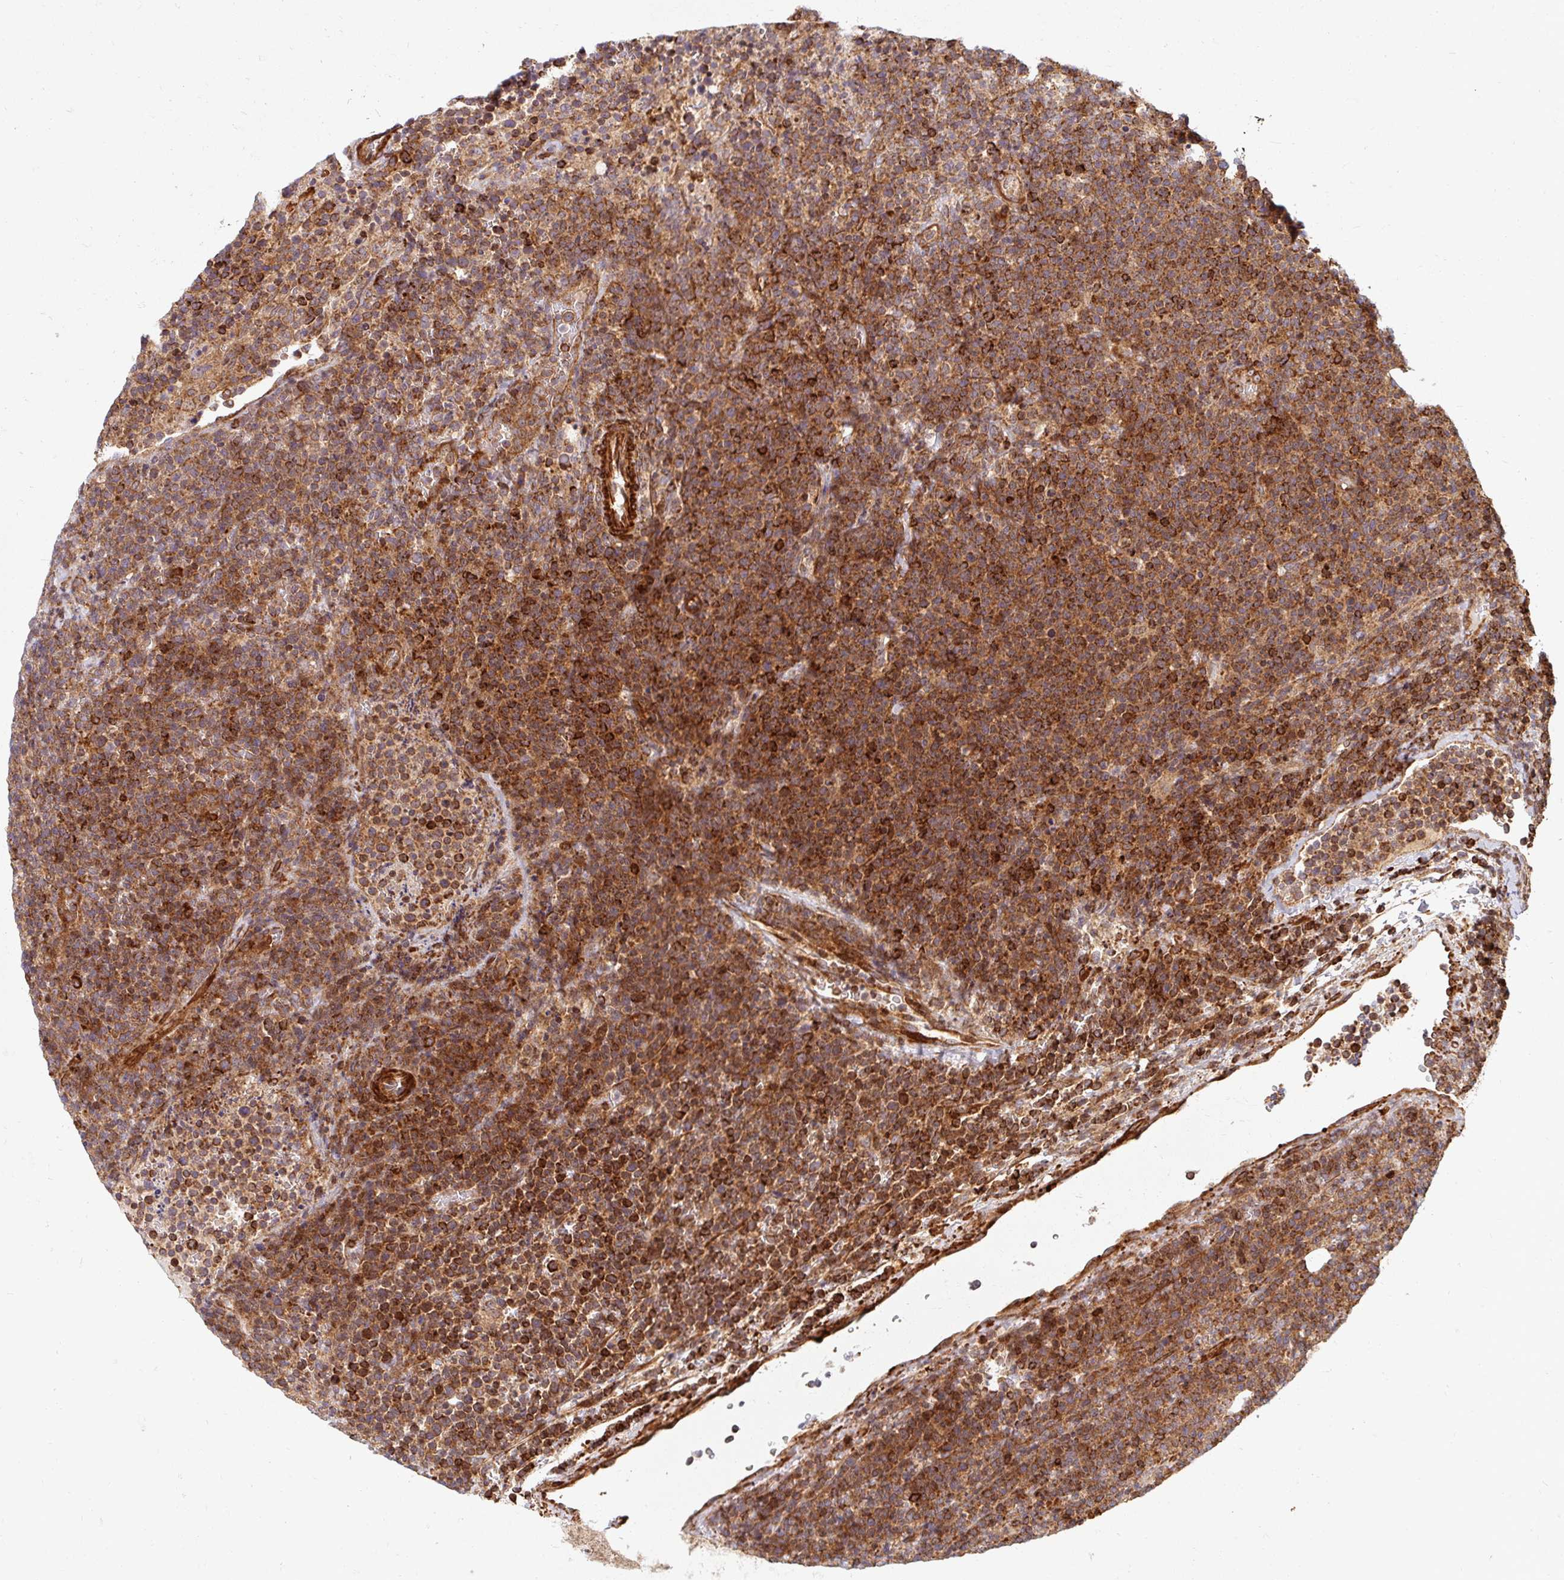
{"staining": {"intensity": "moderate", "quantity": ">75%", "location": "cytoplasmic/membranous"}, "tissue": "lymphoma", "cell_type": "Tumor cells", "image_type": "cancer", "snomed": [{"axis": "morphology", "description": "Malignant lymphoma, non-Hodgkin's type, High grade"}, {"axis": "topography", "description": "Lymph node"}], "caption": "The immunohistochemical stain shows moderate cytoplasmic/membranous expression in tumor cells of lymphoma tissue.", "gene": "BTF3", "patient": {"sex": "male", "age": 61}}